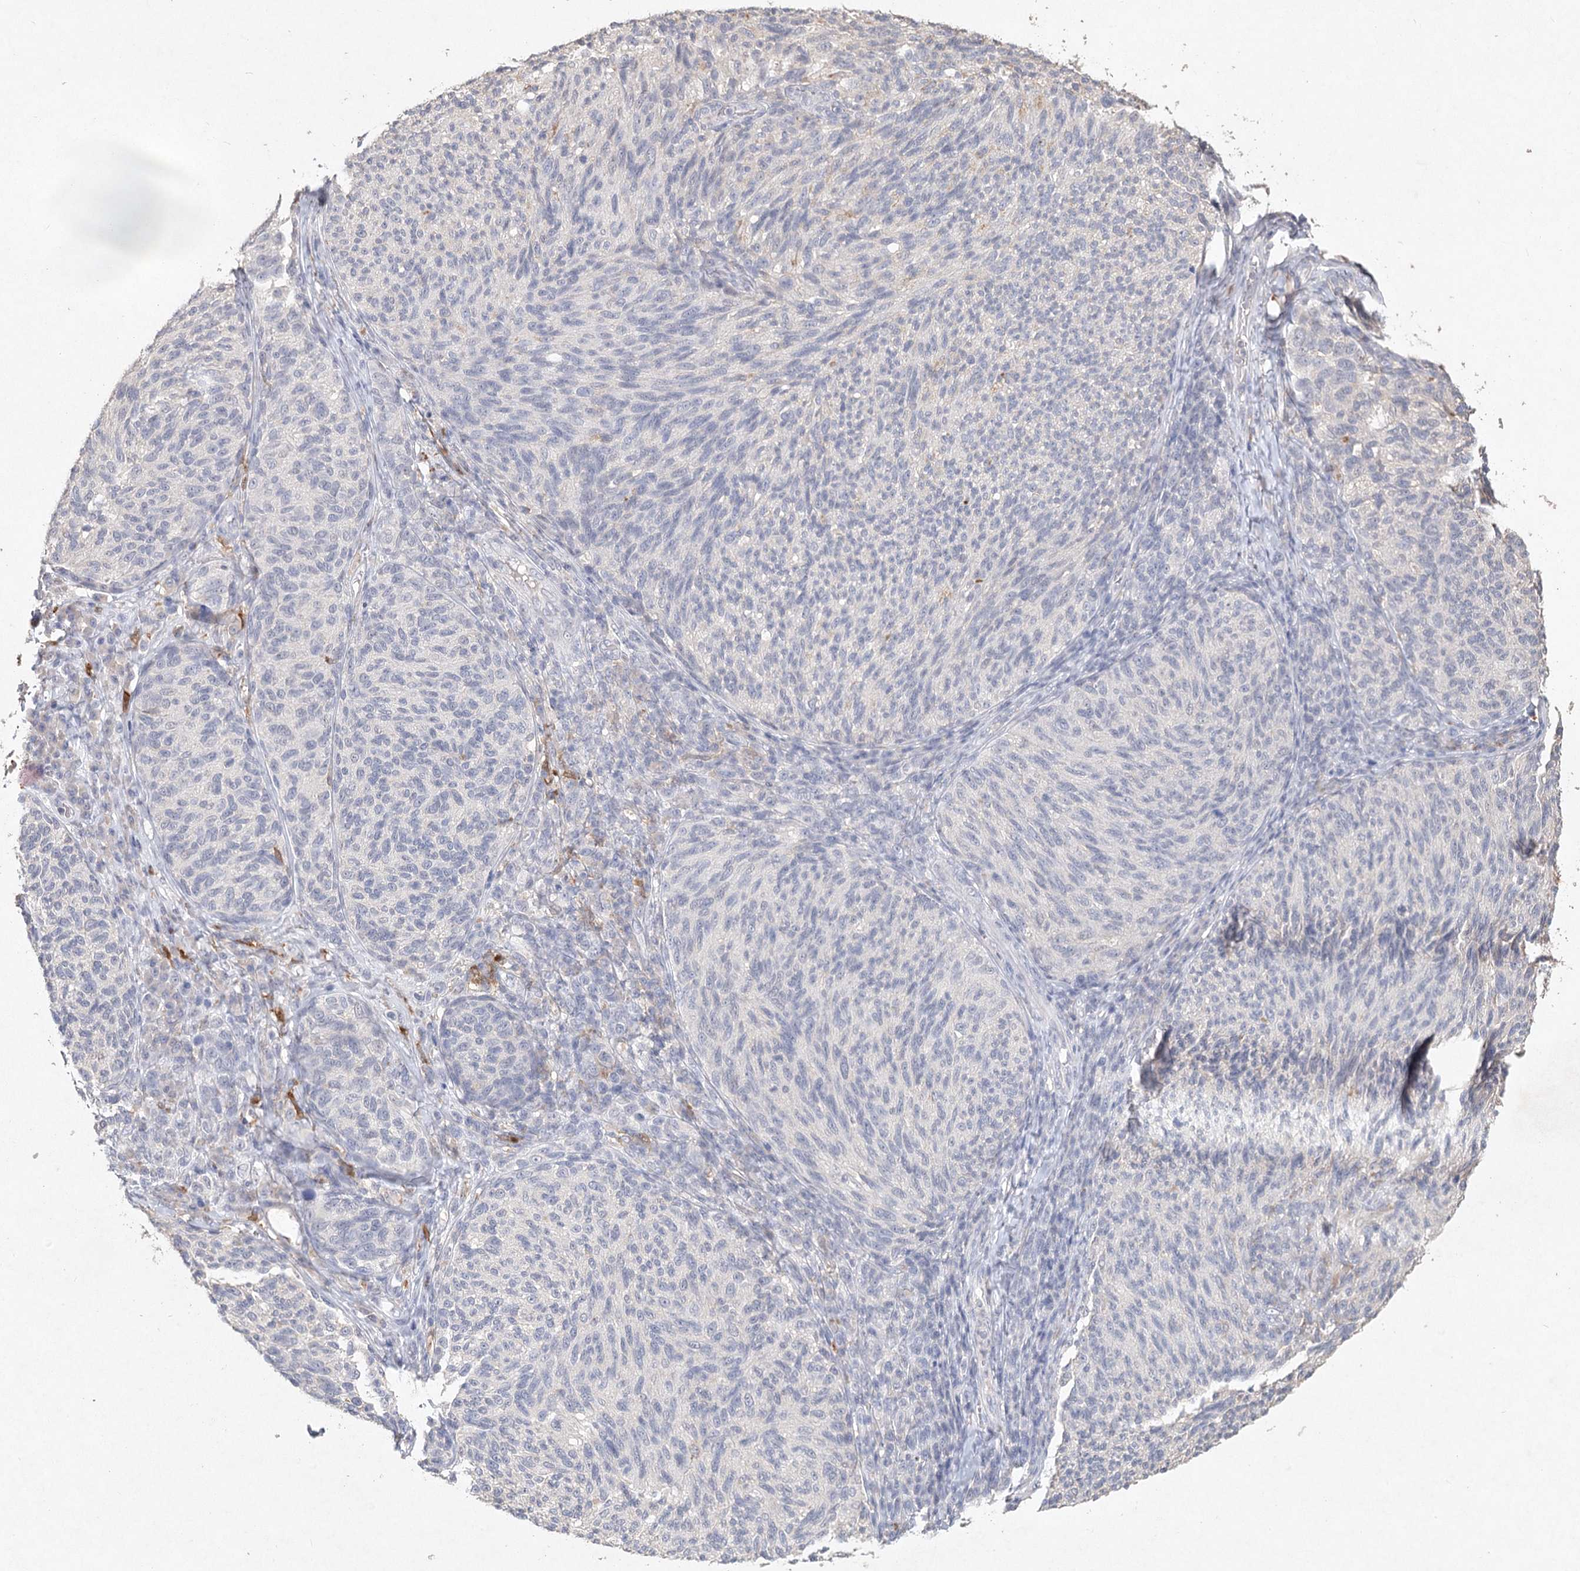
{"staining": {"intensity": "negative", "quantity": "none", "location": "none"}, "tissue": "melanoma", "cell_type": "Tumor cells", "image_type": "cancer", "snomed": [{"axis": "morphology", "description": "Malignant melanoma, NOS"}, {"axis": "topography", "description": "Skin"}], "caption": "Tumor cells show no significant expression in malignant melanoma.", "gene": "ARSI", "patient": {"sex": "female", "age": 73}}